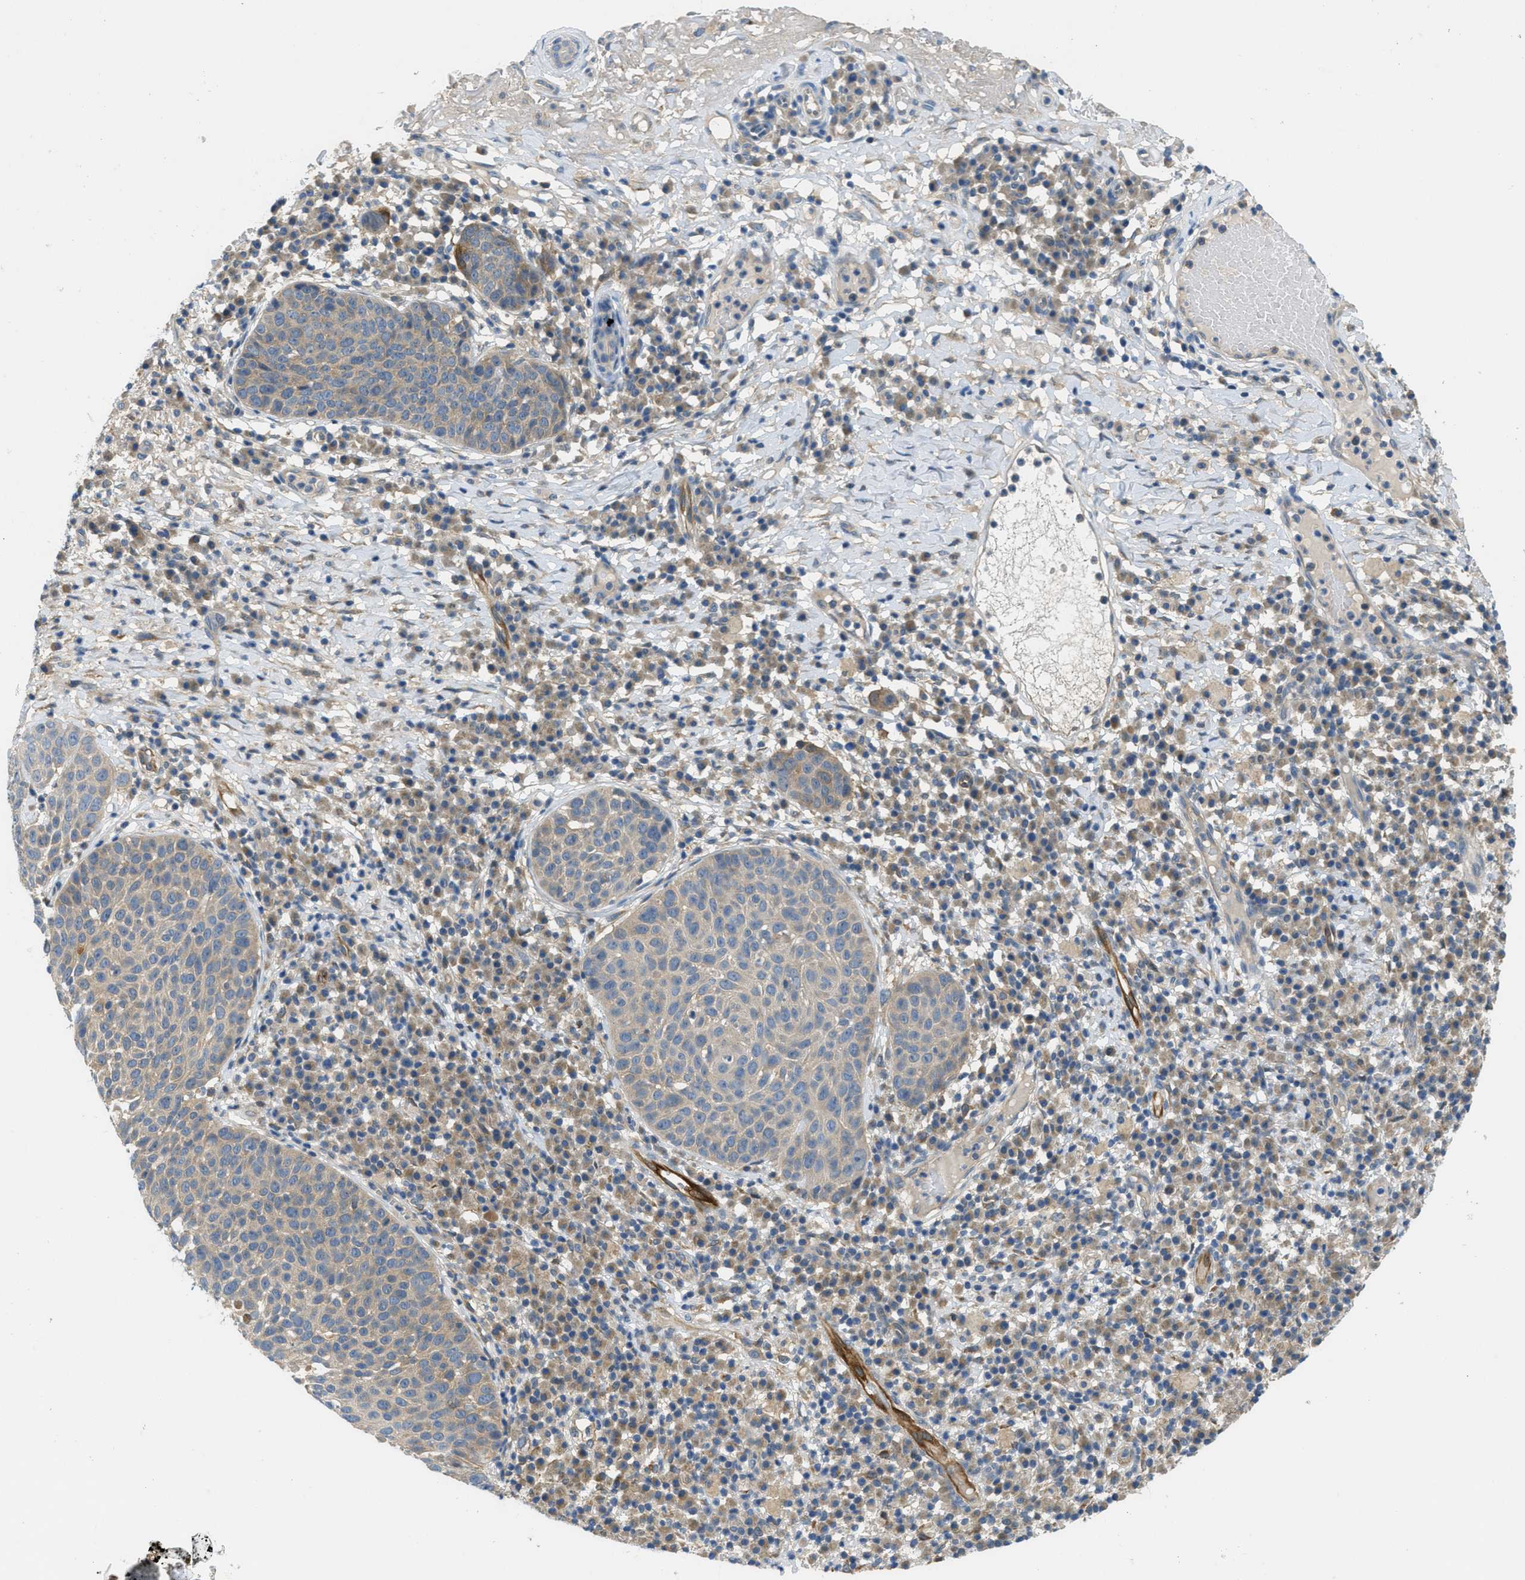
{"staining": {"intensity": "weak", "quantity": "<25%", "location": "cytoplasmic/membranous"}, "tissue": "skin cancer", "cell_type": "Tumor cells", "image_type": "cancer", "snomed": [{"axis": "morphology", "description": "Squamous cell carcinoma in situ, NOS"}, {"axis": "morphology", "description": "Squamous cell carcinoma, NOS"}, {"axis": "topography", "description": "Skin"}], "caption": "Skin cancer (squamous cell carcinoma) stained for a protein using immunohistochemistry displays no positivity tumor cells.", "gene": "RIPK2", "patient": {"sex": "male", "age": 93}}